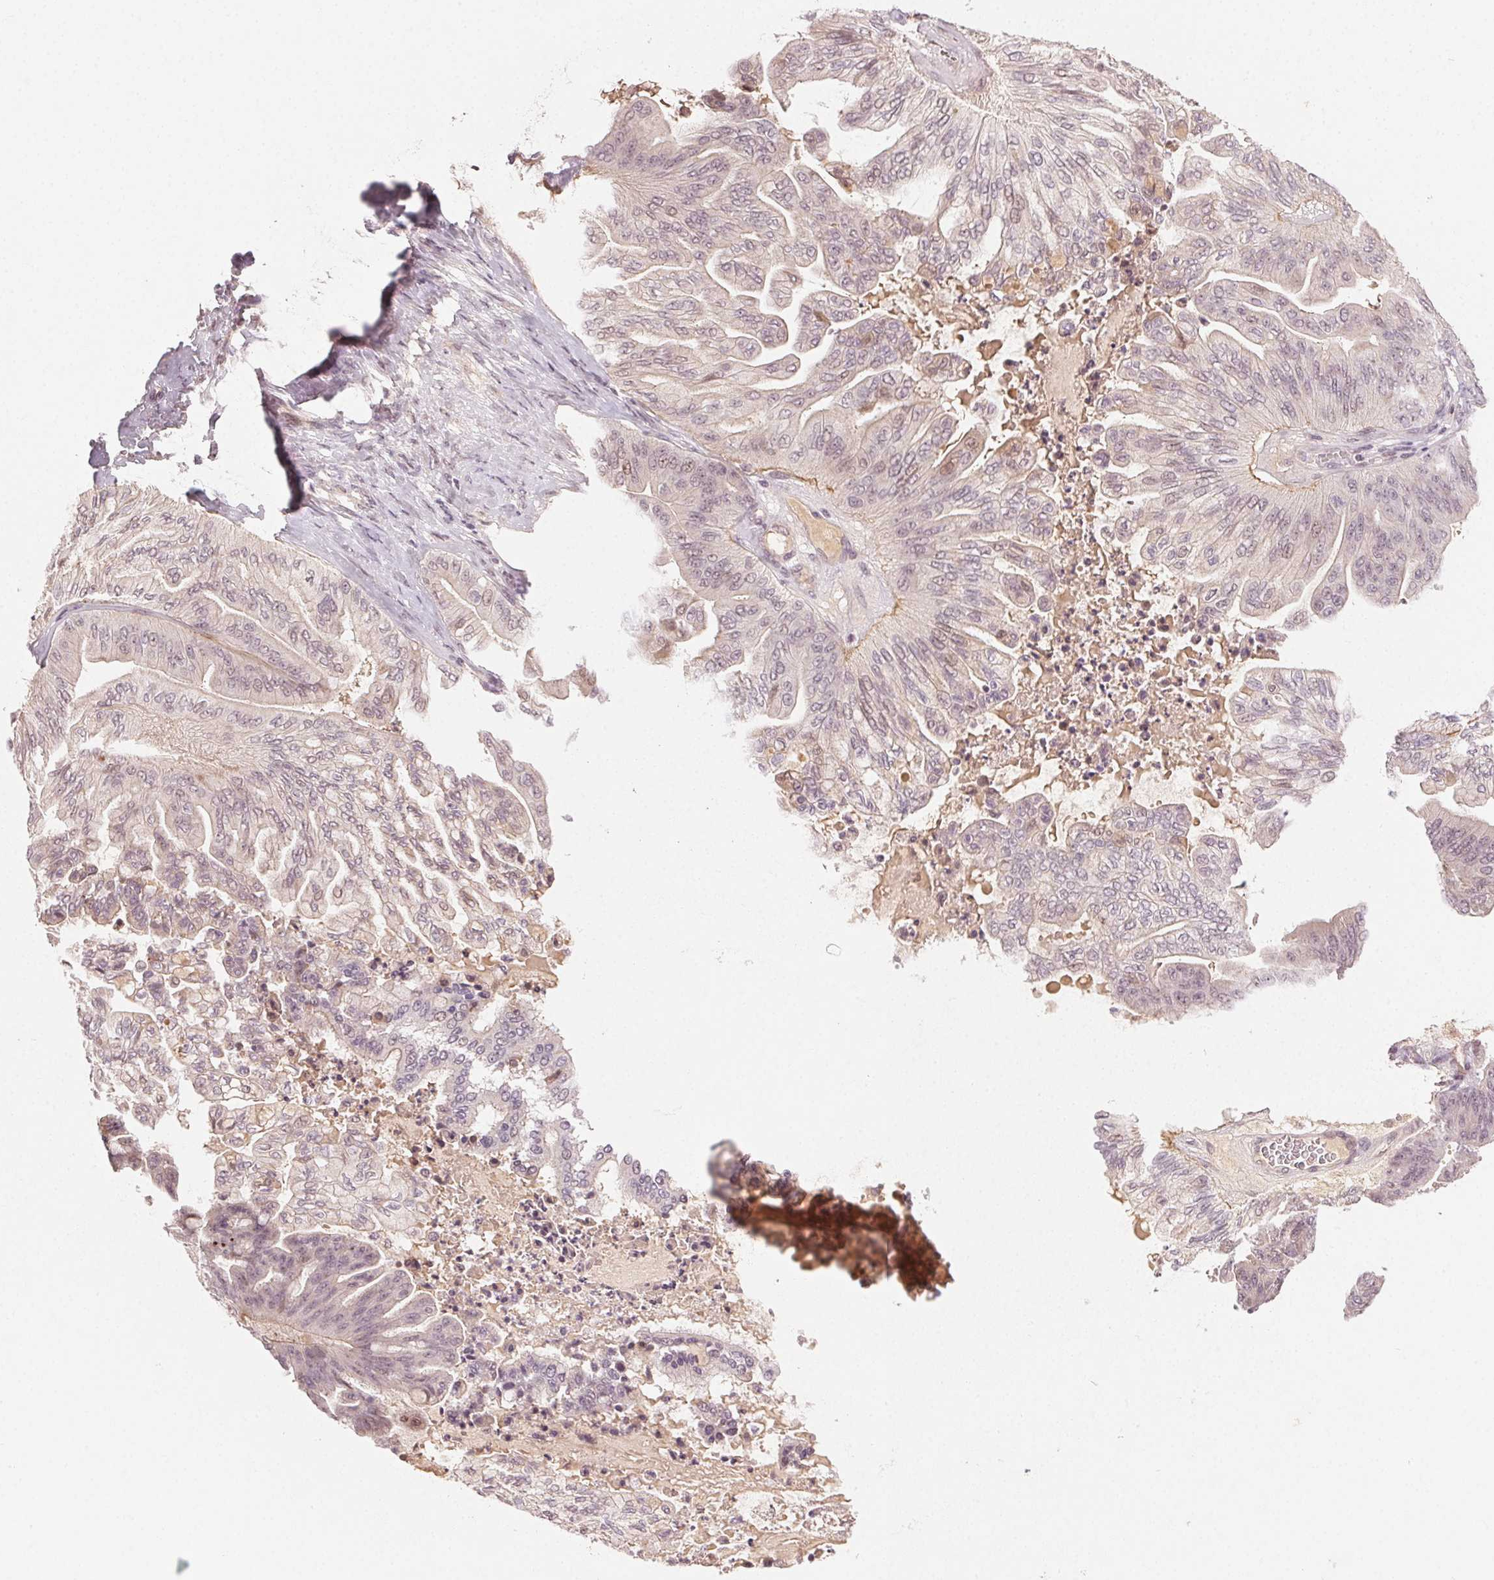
{"staining": {"intensity": "negative", "quantity": "none", "location": "none"}, "tissue": "ovarian cancer", "cell_type": "Tumor cells", "image_type": "cancer", "snomed": [{"axis": "morphology", "description": "Cystadenocarcinoma, mucinous, NOS"}, {"axis": "topography", "description": "Ovary"}], "caption": "Mucinous cystadenocarcinoma (ovarian) stained for a protein using IHC reveals no positivity tumor cells.", "gene": "TUB", "patient": {"sex": "female", "age": 67}}